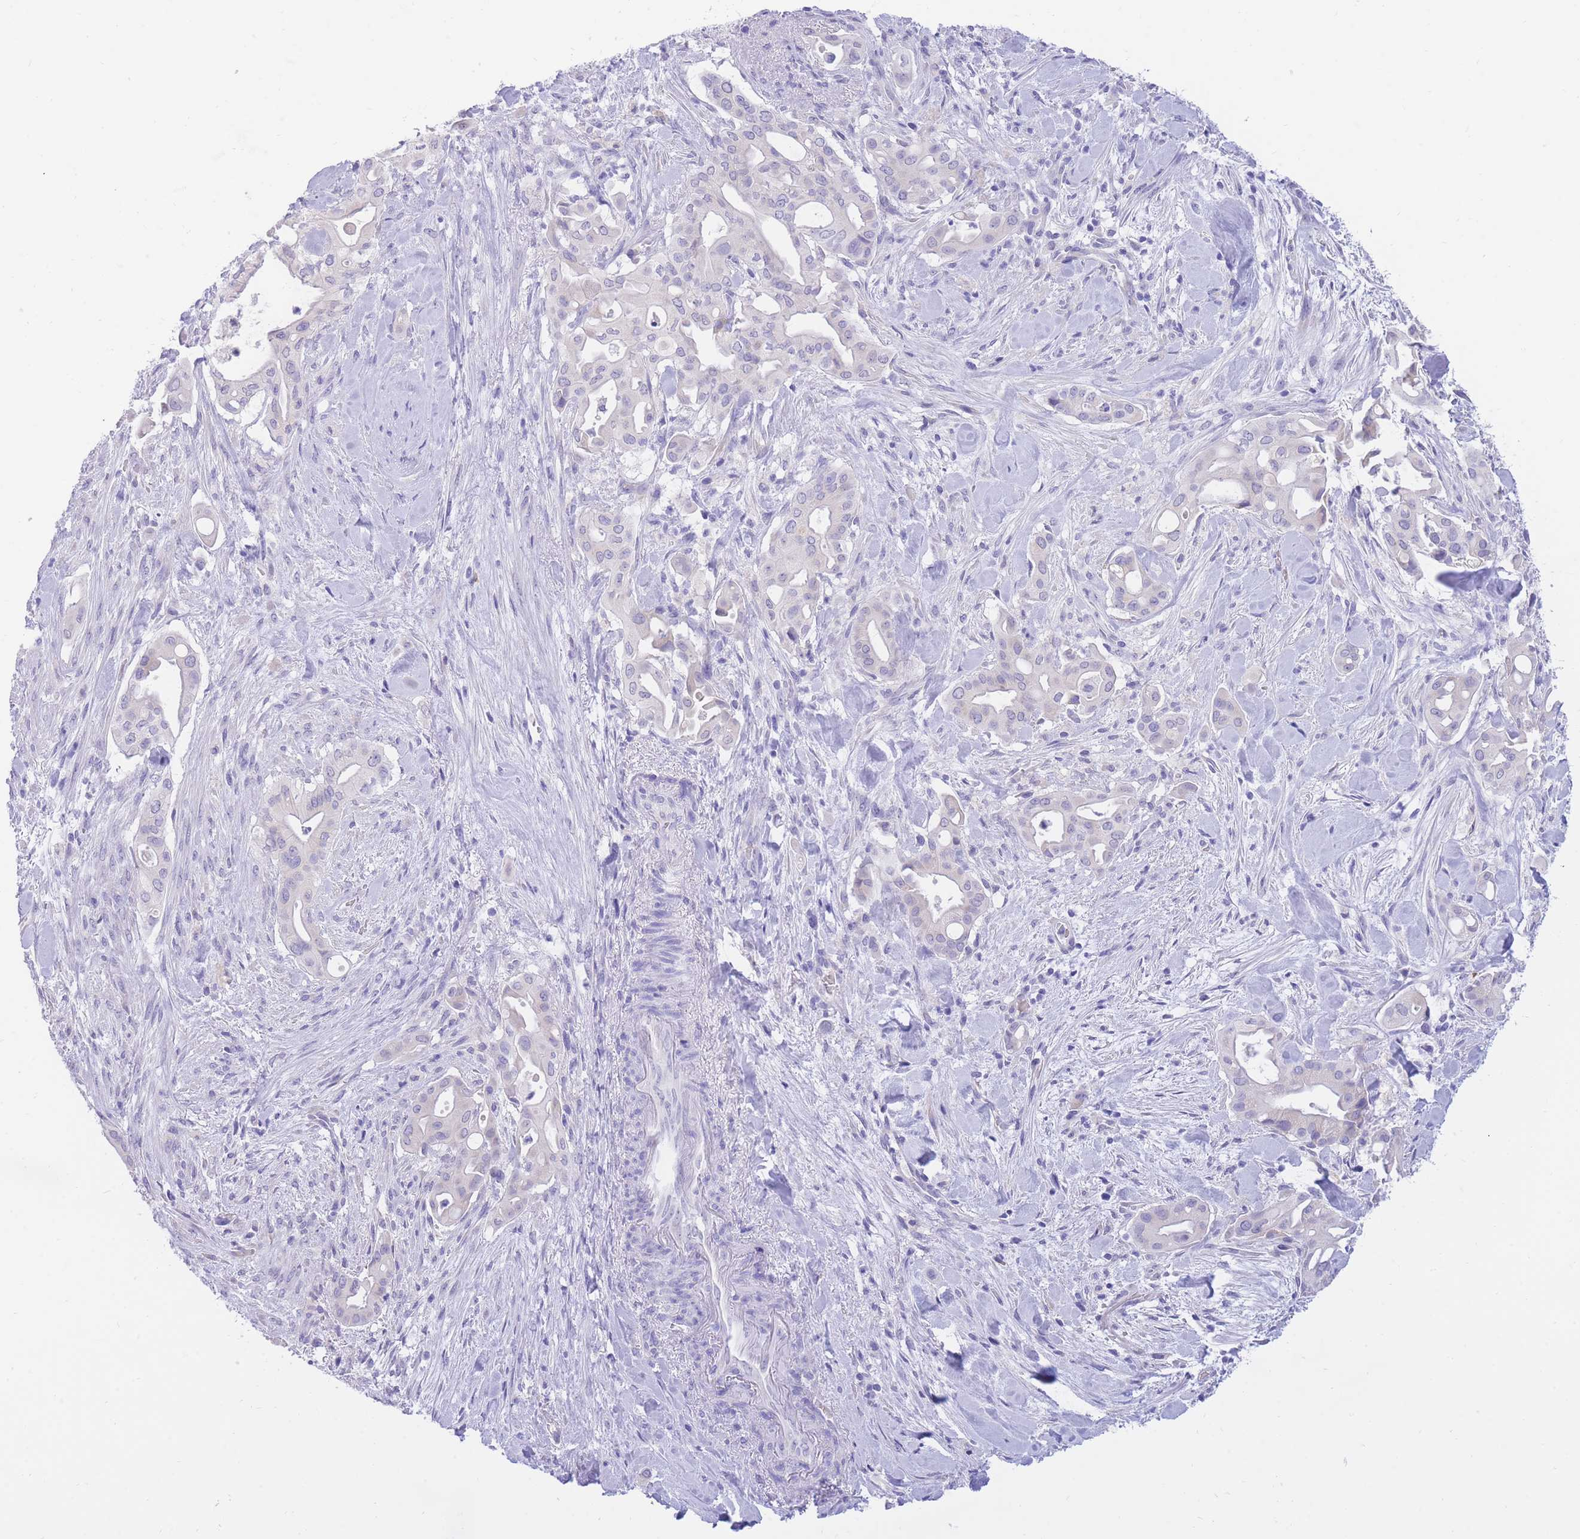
{"staining": {"intensity": "negative", "quantity": "none", "location": "none"}, "tissue": "liver cancer", "cell_type": "Tumor cells", "image_type": "cancer", "snomed": [{"axis": "morphology", "description": "Cholangiocarcinoma"}, {"axis": "topography", "description": "Liver"}], "caption": "Tumor cells show no significant protein staining in liver cancer.", "gene": "SSUH2", "patient": {"sex": "female", "age": 68}}